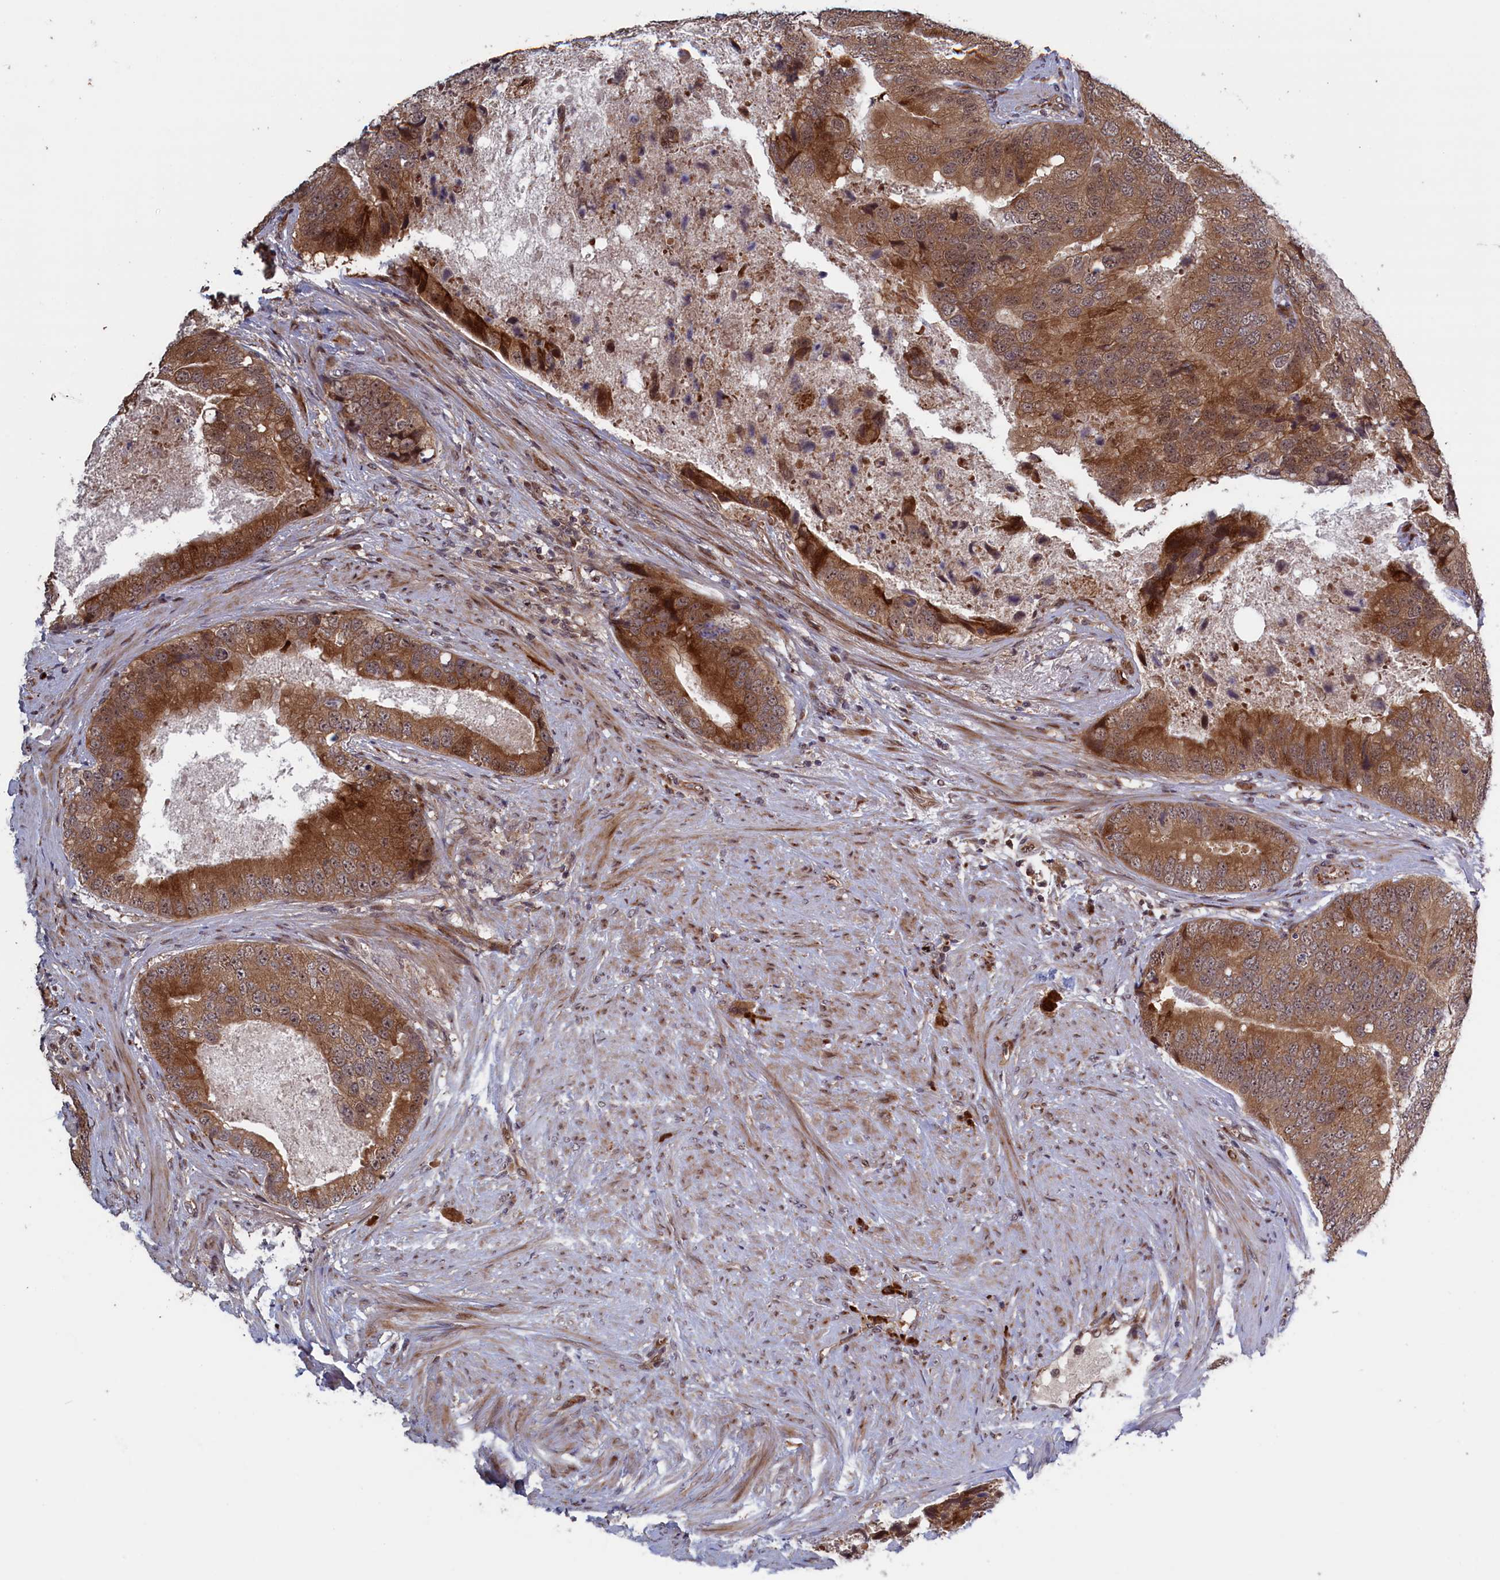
{"staining": {"intensity": "moderate", "quantity": ">75%", "location": "cytoplasmic/membranous,nuclear"}, "tissue": "prostate cancer", "cell_type": "Tumor cells", "image_type": "cancer", "snomed": [{"axis": "morphology", "description": "Adenocarcinoma, High grade"}, {"axis": "topography", "description": "Prostate"}], "caption": "Immunohistochemical staining of human prostate adenocarcinoma (high-grade) displays medium levels of moderate cytoplasmic/membranous and nuclear protein staining in about >75% of tumor cells. (Stains: DAB in brown, nuclei in blue, Microscopy: brightfield microscopy at high magnification).", "gene": "LSG1", "patient": {"sex": "male", "age": 70}}